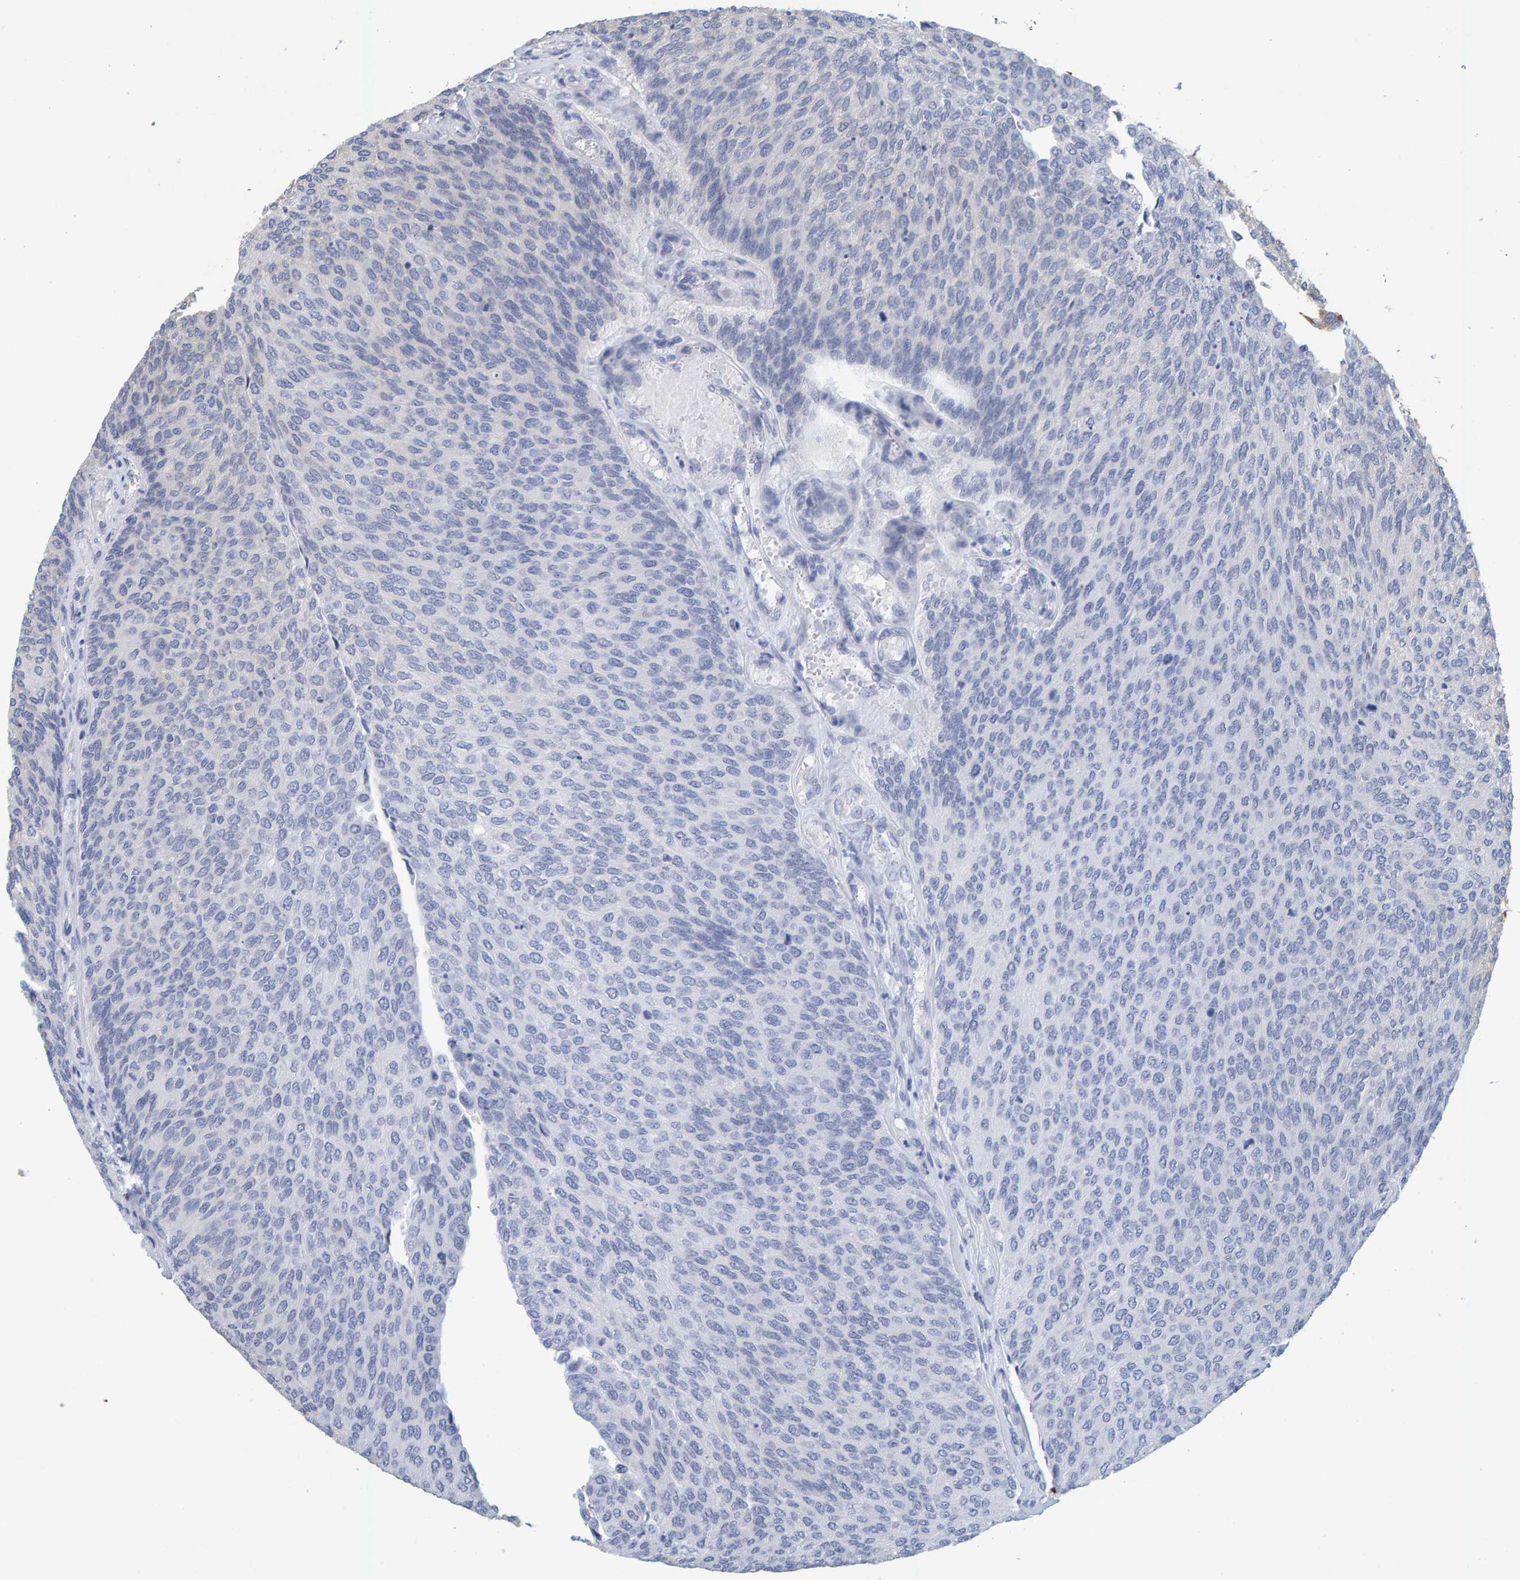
{"staining": {"intensity": "moderate", "quantity": "<25%", "location": "cytoplasmic/membranous"}, "tissue": "urothelial cancer", "cell_type": "Tumor cells", "image_type": "cancer", "snomed": [{"axis": "morphology", "description": "Urothelial carcinoma, Low grade"}, {"axis": "topography", "description": "Urinary bladder"}], "caption": "Immunohistochemical staining of urothelial cancer reveals low levels of moderate cytoplasmic/membranous staining in approximately <25% of tumor cells.", "gene": "ZNF77", "patient": {"sex": "female", "age": 79}}